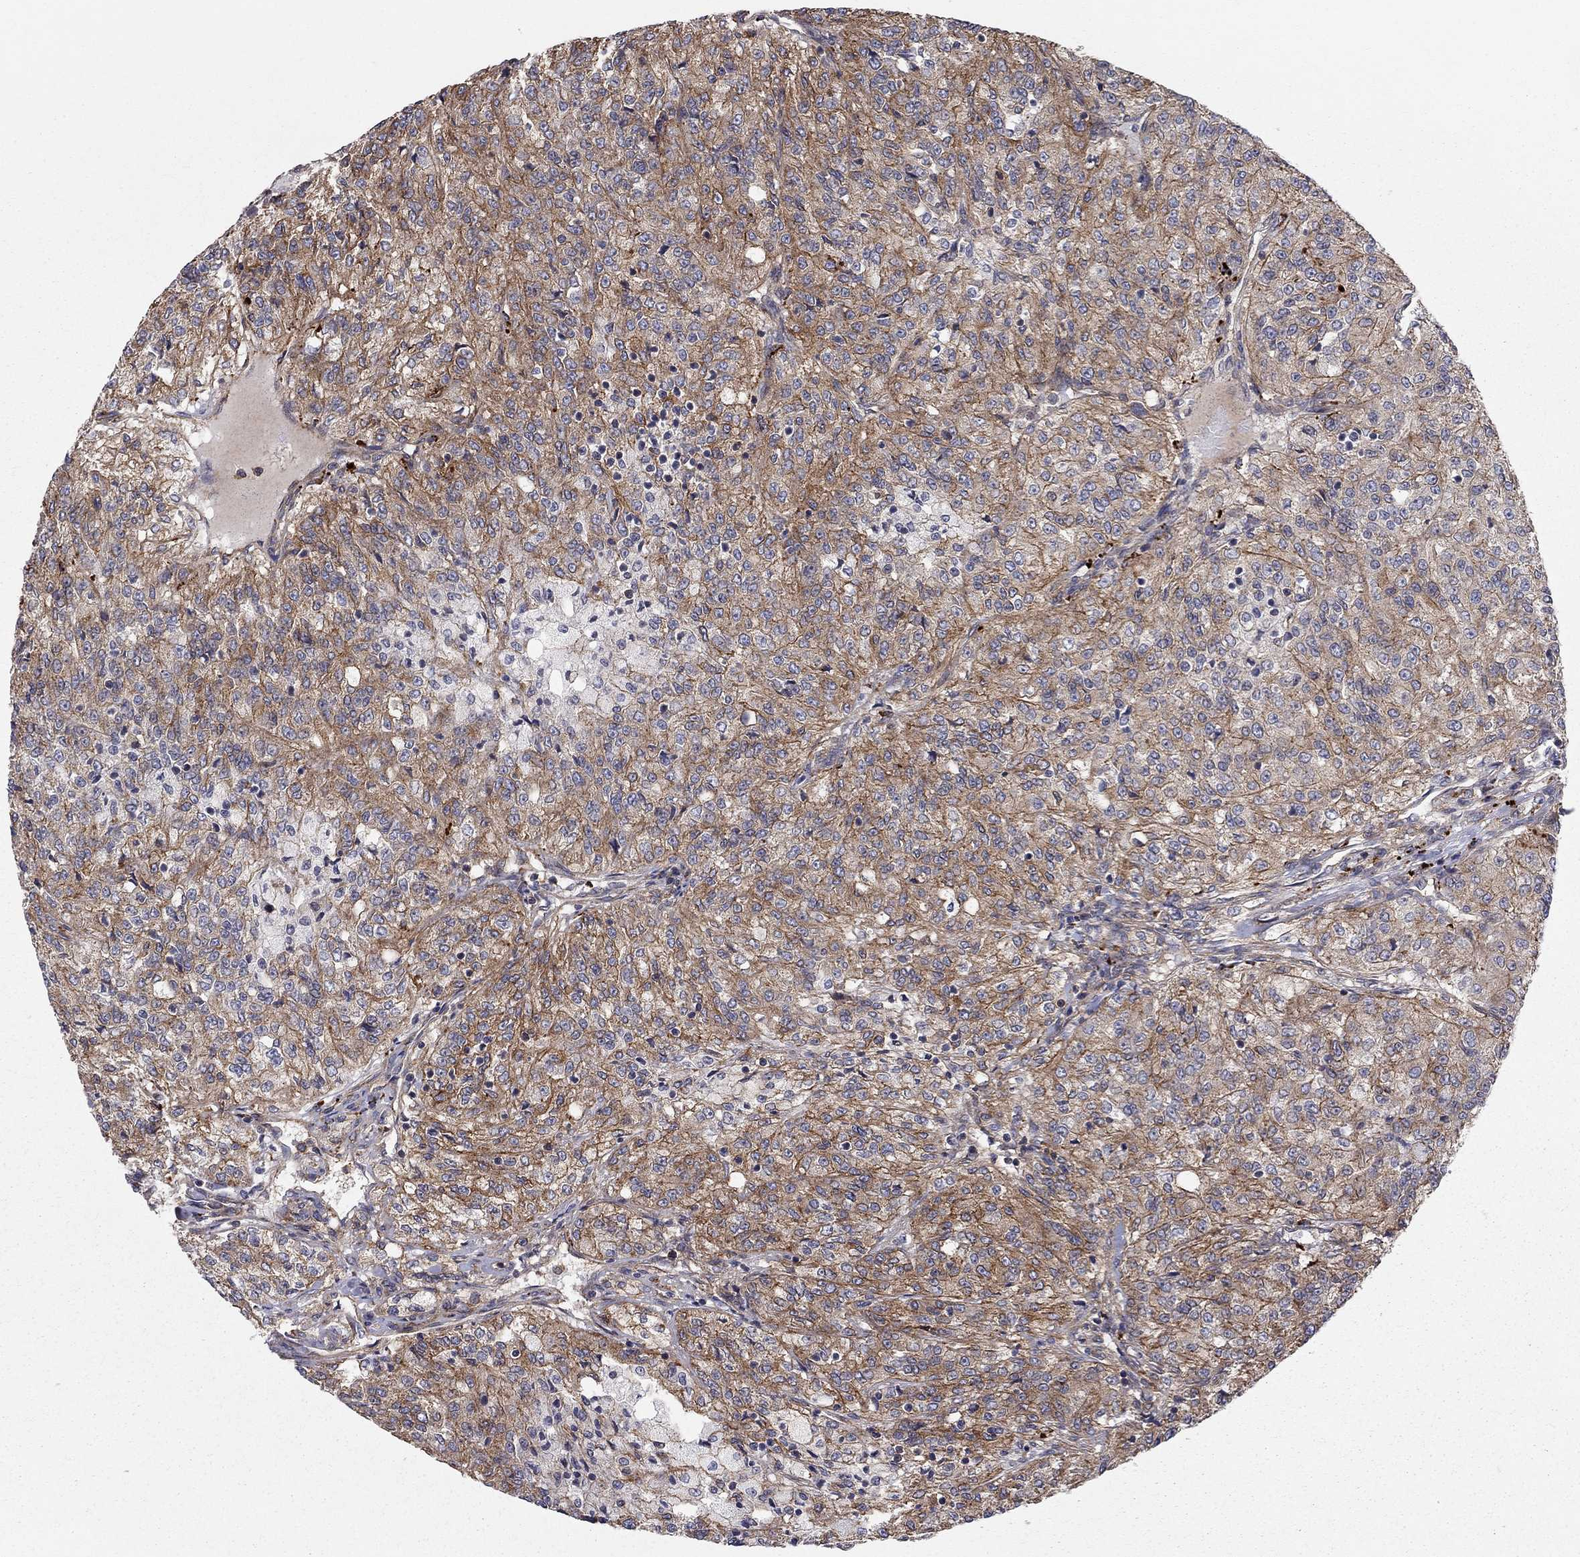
{"staining": {"intensity": "strong", "quantity": "25%-75%", "location": "cytoplasmic/membranous"}, "tissue": "renal cancer", "cell_type": "Tumor cells", "image_type": "cancer", "snomed": [{"axis": "morphology", "description": "Adenocarcinoma, NOS"}, {"axis": "topography", "description": "Kidney"}], "caption": "Immunohistochemistry of human renal cancer demonstrates high levels of strong cytoplasmic/membranous expression in about 25%-75% of tumor cells.", "gene": "RASEF", "patient": {"sex": "female", "age": 63}}